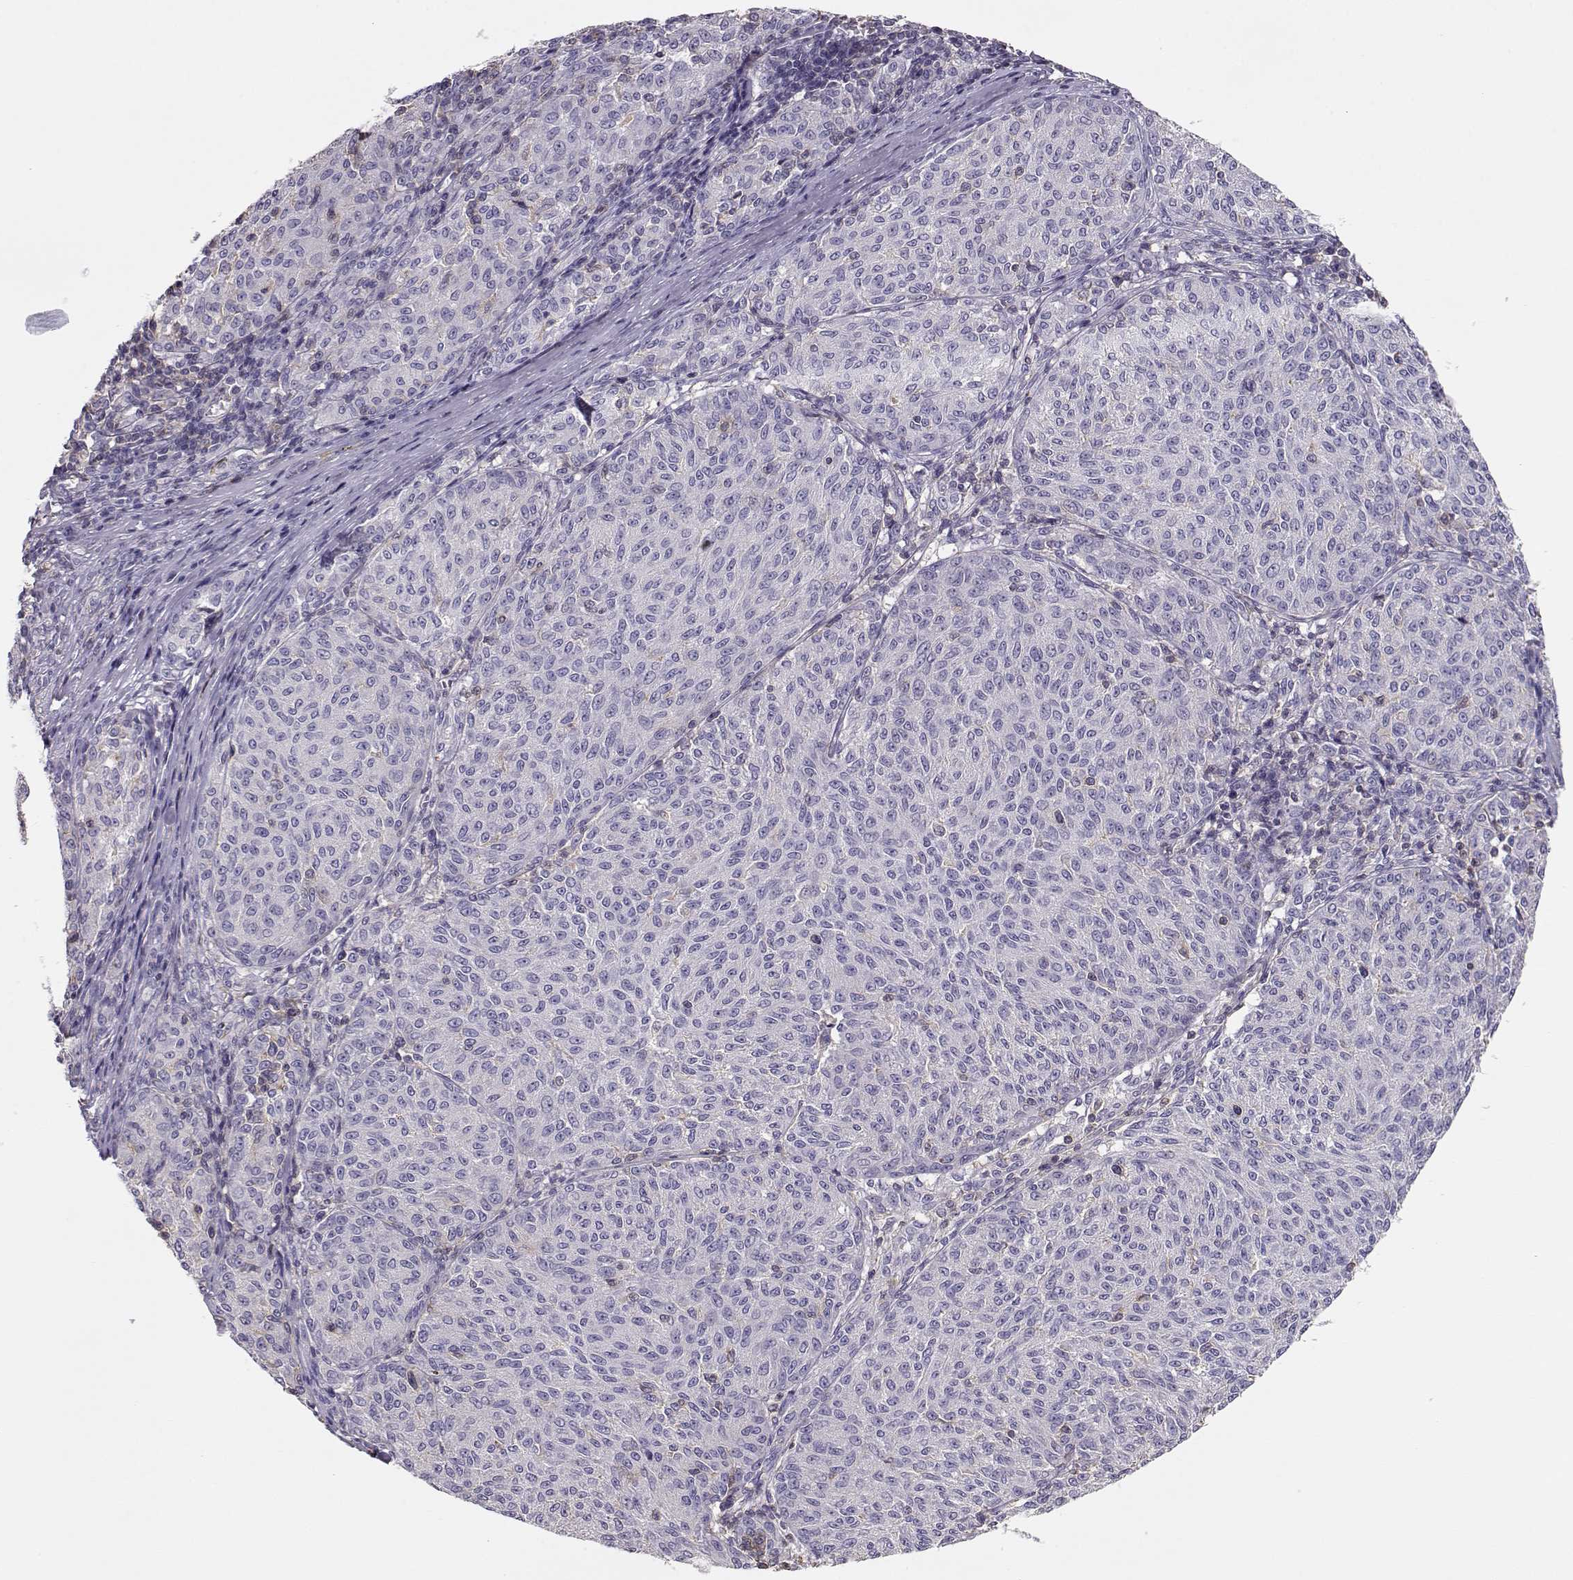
{"staining": {"intensity": "negative", "quantity": "none", "location": "none"}, "tissue": "melanoma", "cell_type": "Tumor cells", "image_type": "cancer", "snomed": [{"axis": "morphology", "description": "Malignant melanoma, NOS"}, {"axis": "topography", "description": "Skin"}], "caption": "Immunohistochemistry (IHC) image of human melanoma stained for a protein (brown), which shows no expression in tumor cells. (DAB IHC with hematoxylin counter stain).", "gene": "DAPL1", "patient": {"sex": "female", "age": 72}}